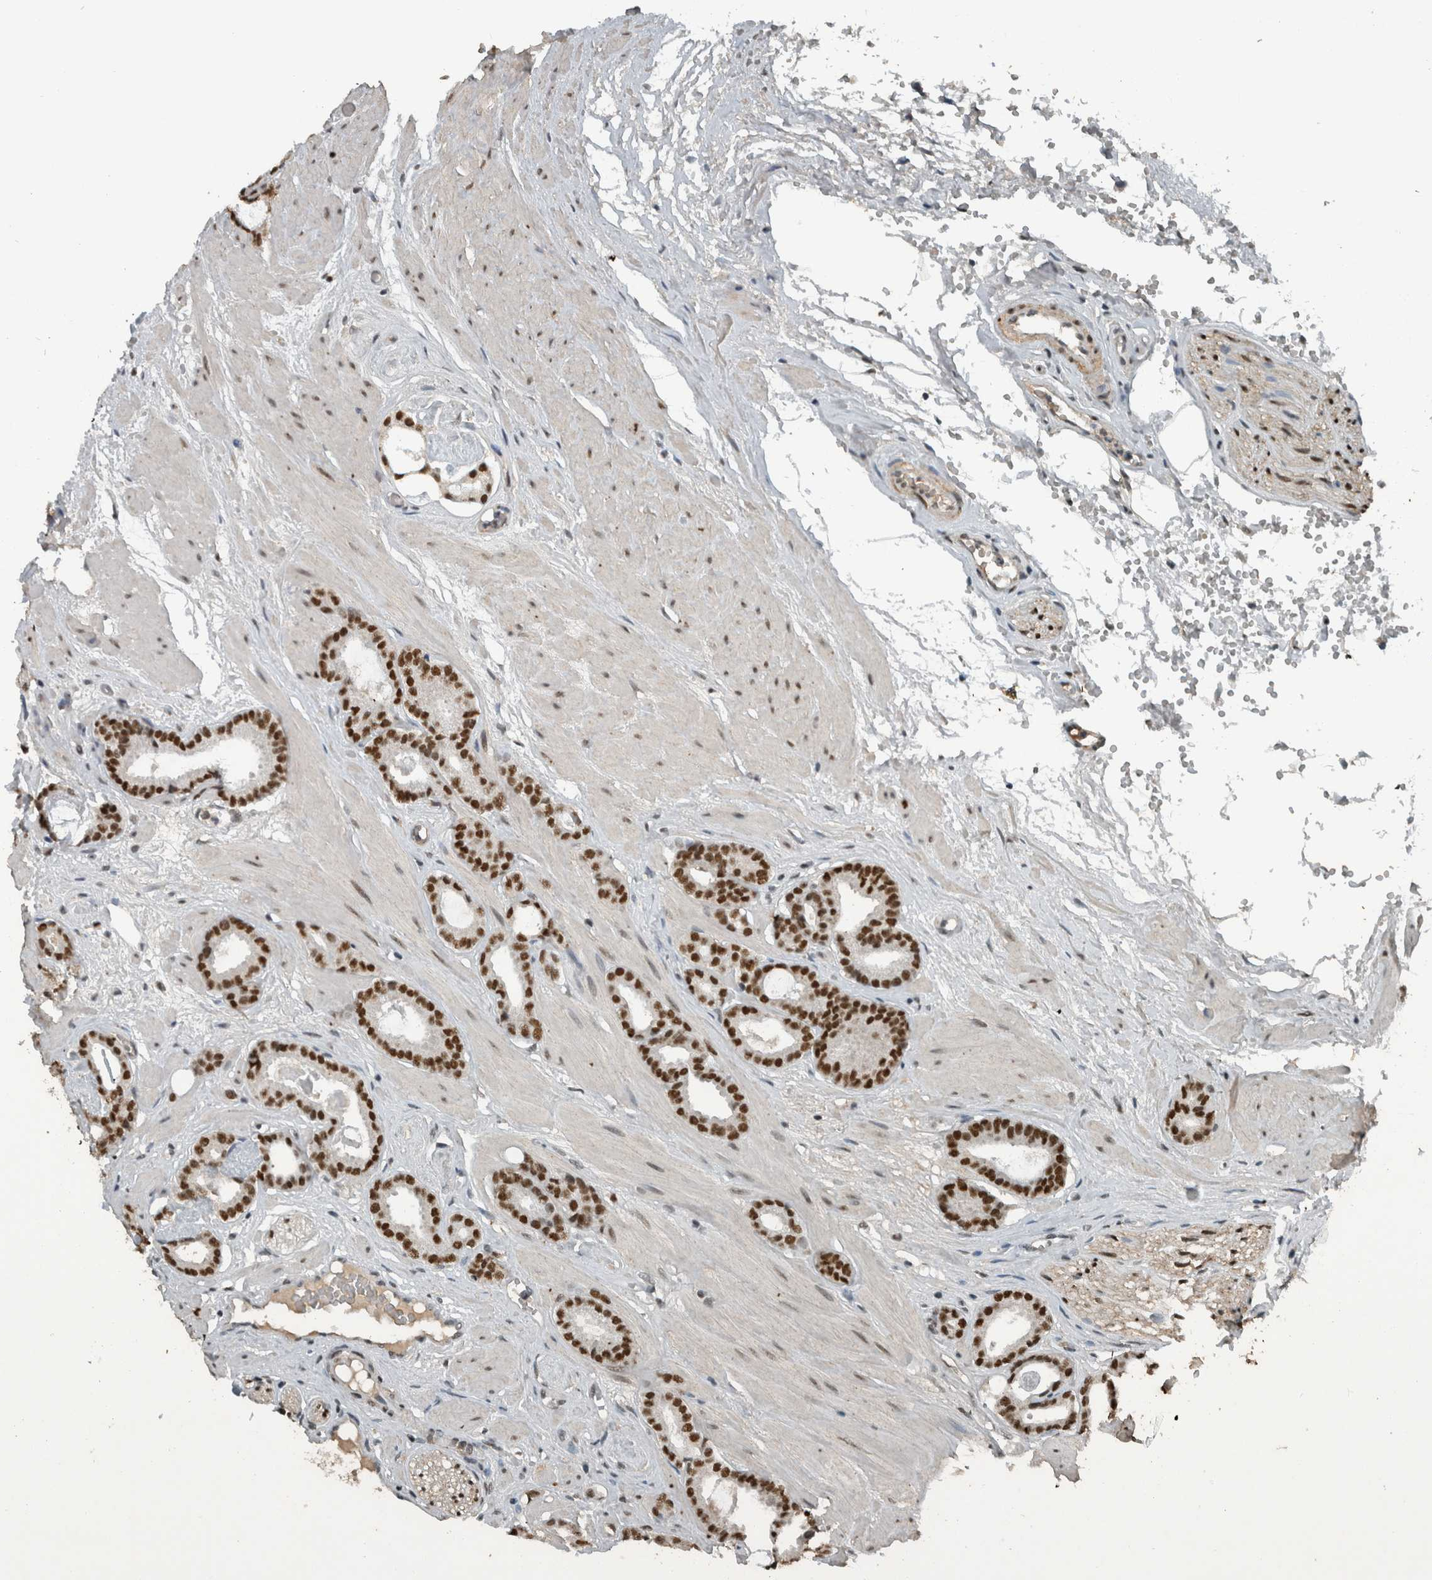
{"staining": {"intensity": "strong", "quantity": ">75%", "location": "nuclear"}, "tissue": "prostate cancer", "cell_type": "Tumor cells", "image_type": "cancer", "snomed": [{"axis": "morphology", "description": "Adenocarcinoma, Low grade"}, {"axis": "topography", "description": "Prostate"}], "caption": "Human prostate cancer stained for a protein (brown) demonstrates strong nuclear positive staining in approximately >75% of tumor cells.", "gene": "ZNF24", "patient": {"sex": "male", "age": 53}}